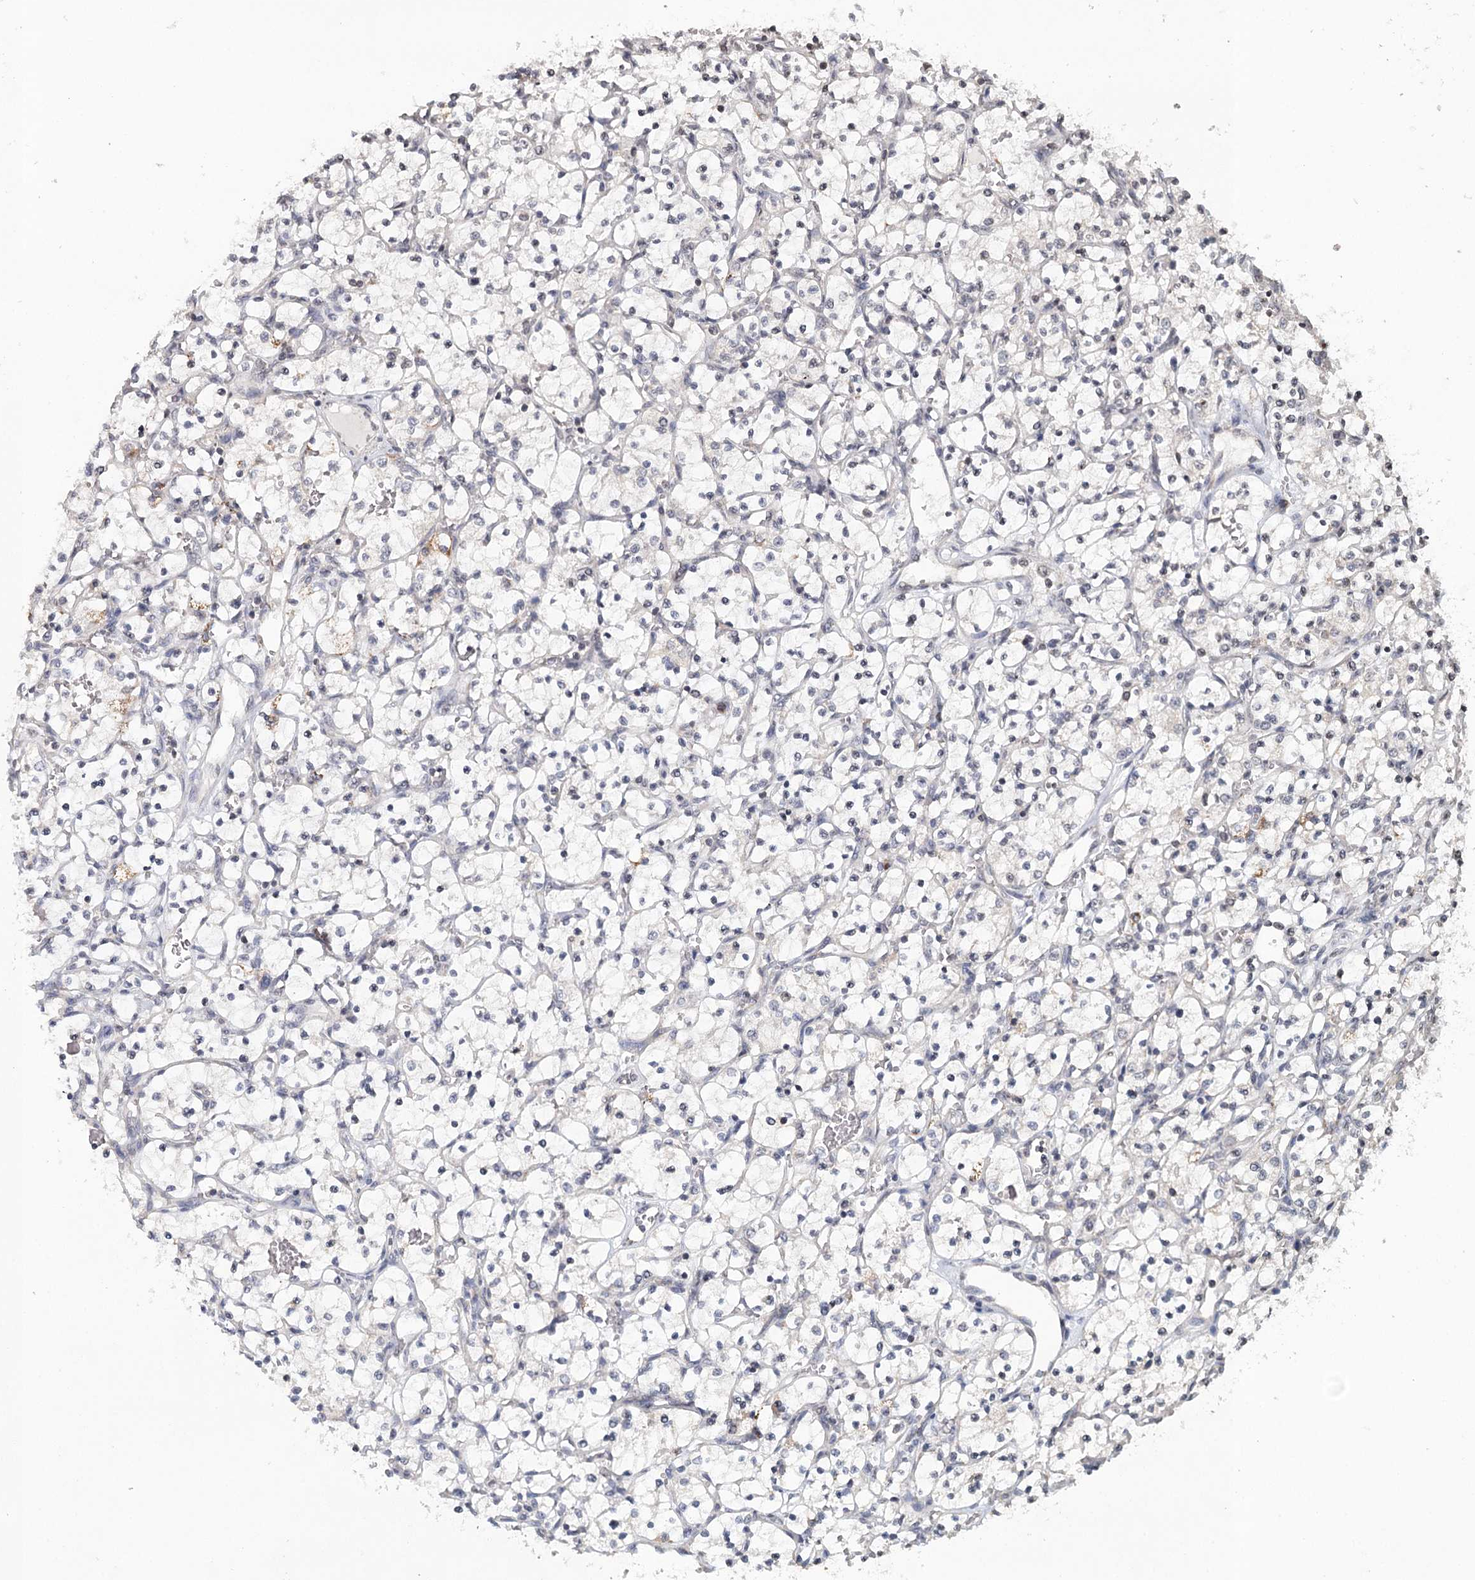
{"staining": {"intensity": "negative", "quantity": "none", "location": "none"}, "tissue": "renal cancer", "cell_type": "Tumor cells", "image_type": "cancer", "snomed": [{"axis": "morphology", "description": "Adenocarcinoma, NOS"}, {"axis": "topography", "description": "Kidney"}], "caption": "Renal cancer (adenocarcinoma) was stained to show a protein in brown. There is no significant expression in tumor cells.", "gene": "ICOS", "patient": {"sex": "female", "age": 69}}